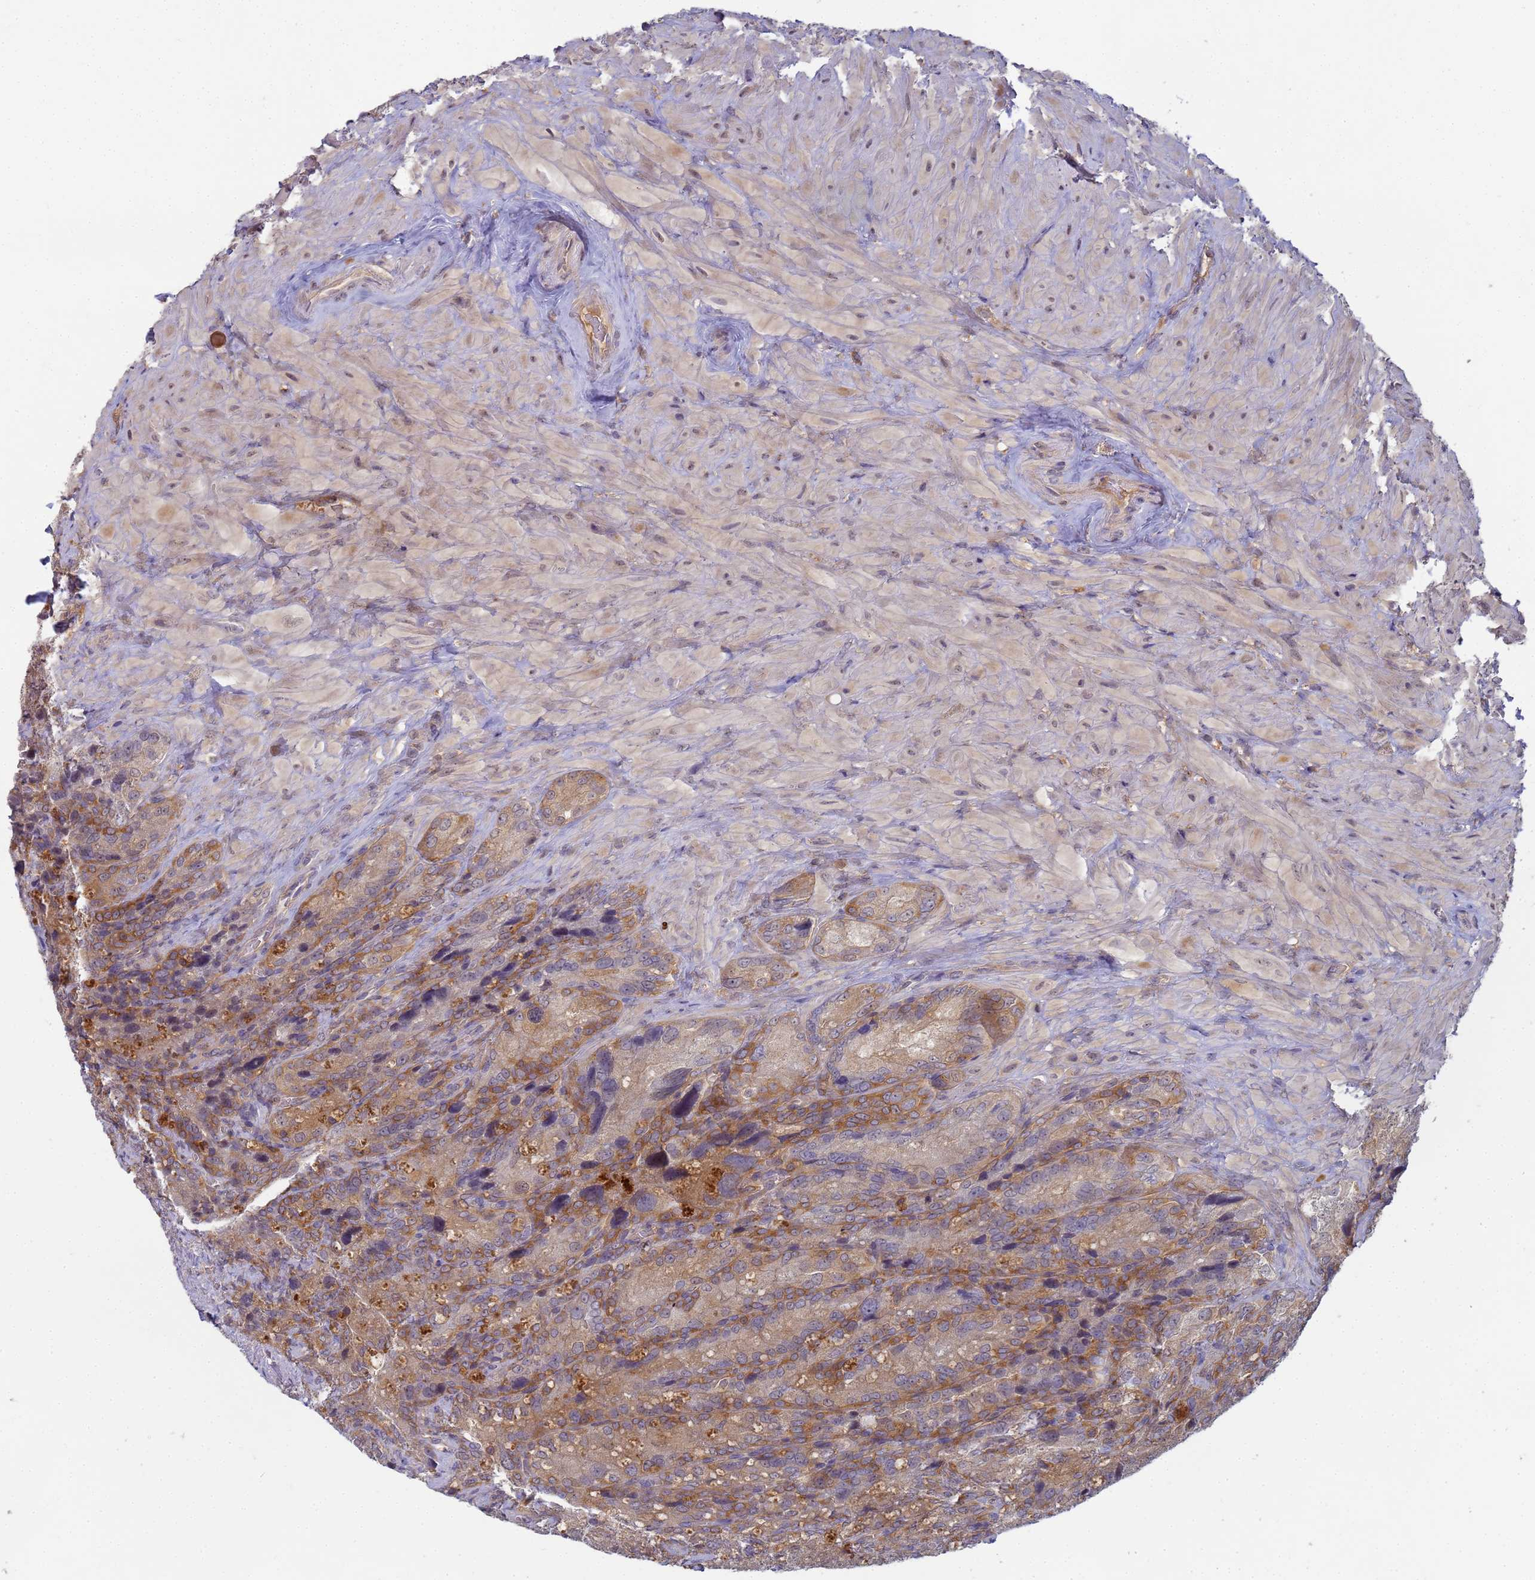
{"staining": {"intensity": "moderate", "quantity": "25%-75%", "location": "cytoplasmic/membranous"}, "tissue": "seminal vesicle", "cell_type": "Glandular cells", "image_type": "normal", "snomed": [{"axis": "morphology", "description": "Normal tissue, NOS"}, {"axis": "topography", "description": "Seminal veicle"}], "caption": "DAB (3,3'-diaminobenzidine) immunohistochemical staining of unremarkable human seminal vesicle shows moderate cytoplasmic/membranous protein expression in approximately 25%-75% of glandular cells.", "gene": "SHARPIN", "patient": {"sex": "male", "age": 62}}